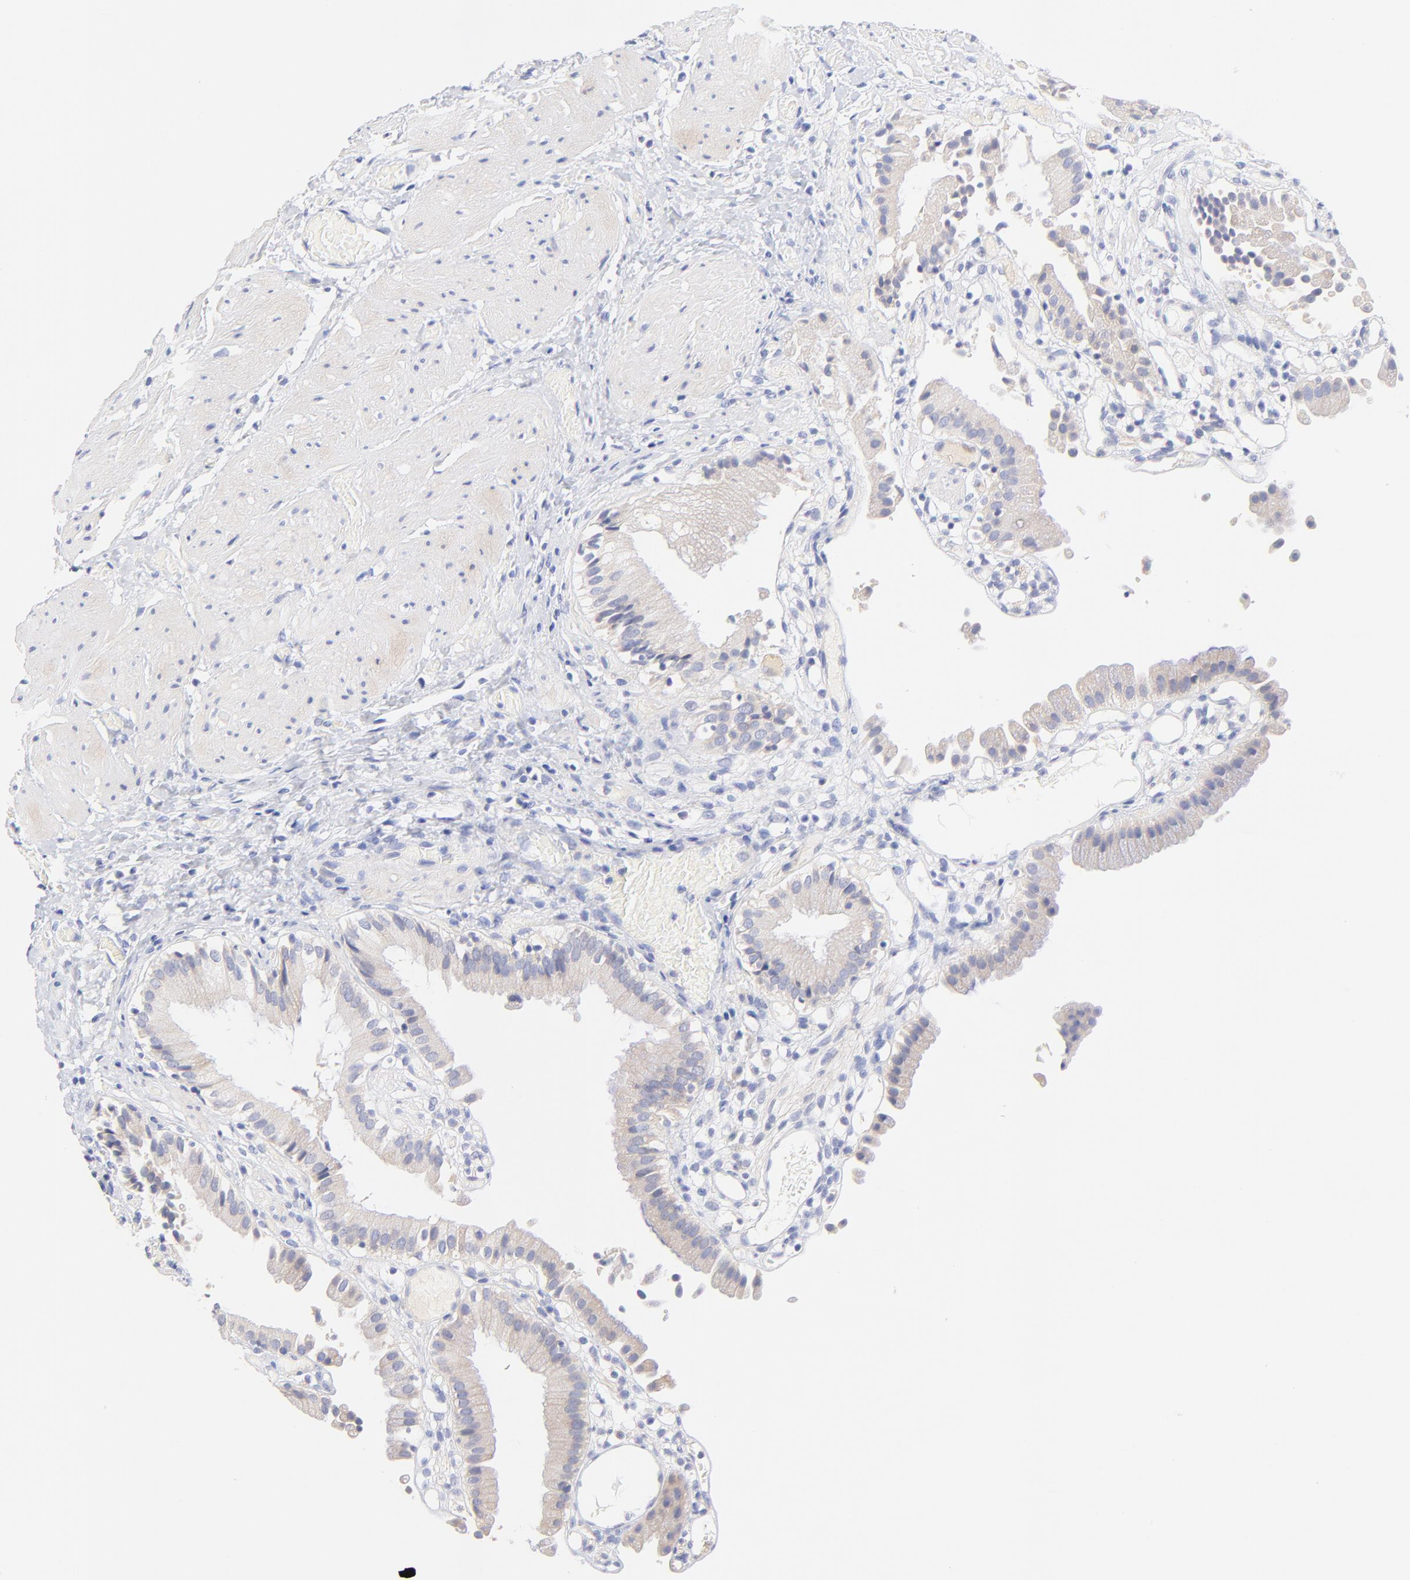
{"staining": {"intensity": "weak", "quantity": "<25%", "location": "cytoplasmic/membranous"}, "tissue": "gallbladder", "cell_type": "Glandular cells", "image_type": "normal", "snomed": [{"axis": "morphology", "description": "Normal tissue, NOS"}, {"axis": "topography", "description": "Gallbladder"}], "caption": "Human gallbladder stained for a protein using immunohistochemistry displays no expression in glandular cells.", "gene": "EBP", "patient": {"sex": "male", "age": 65}}